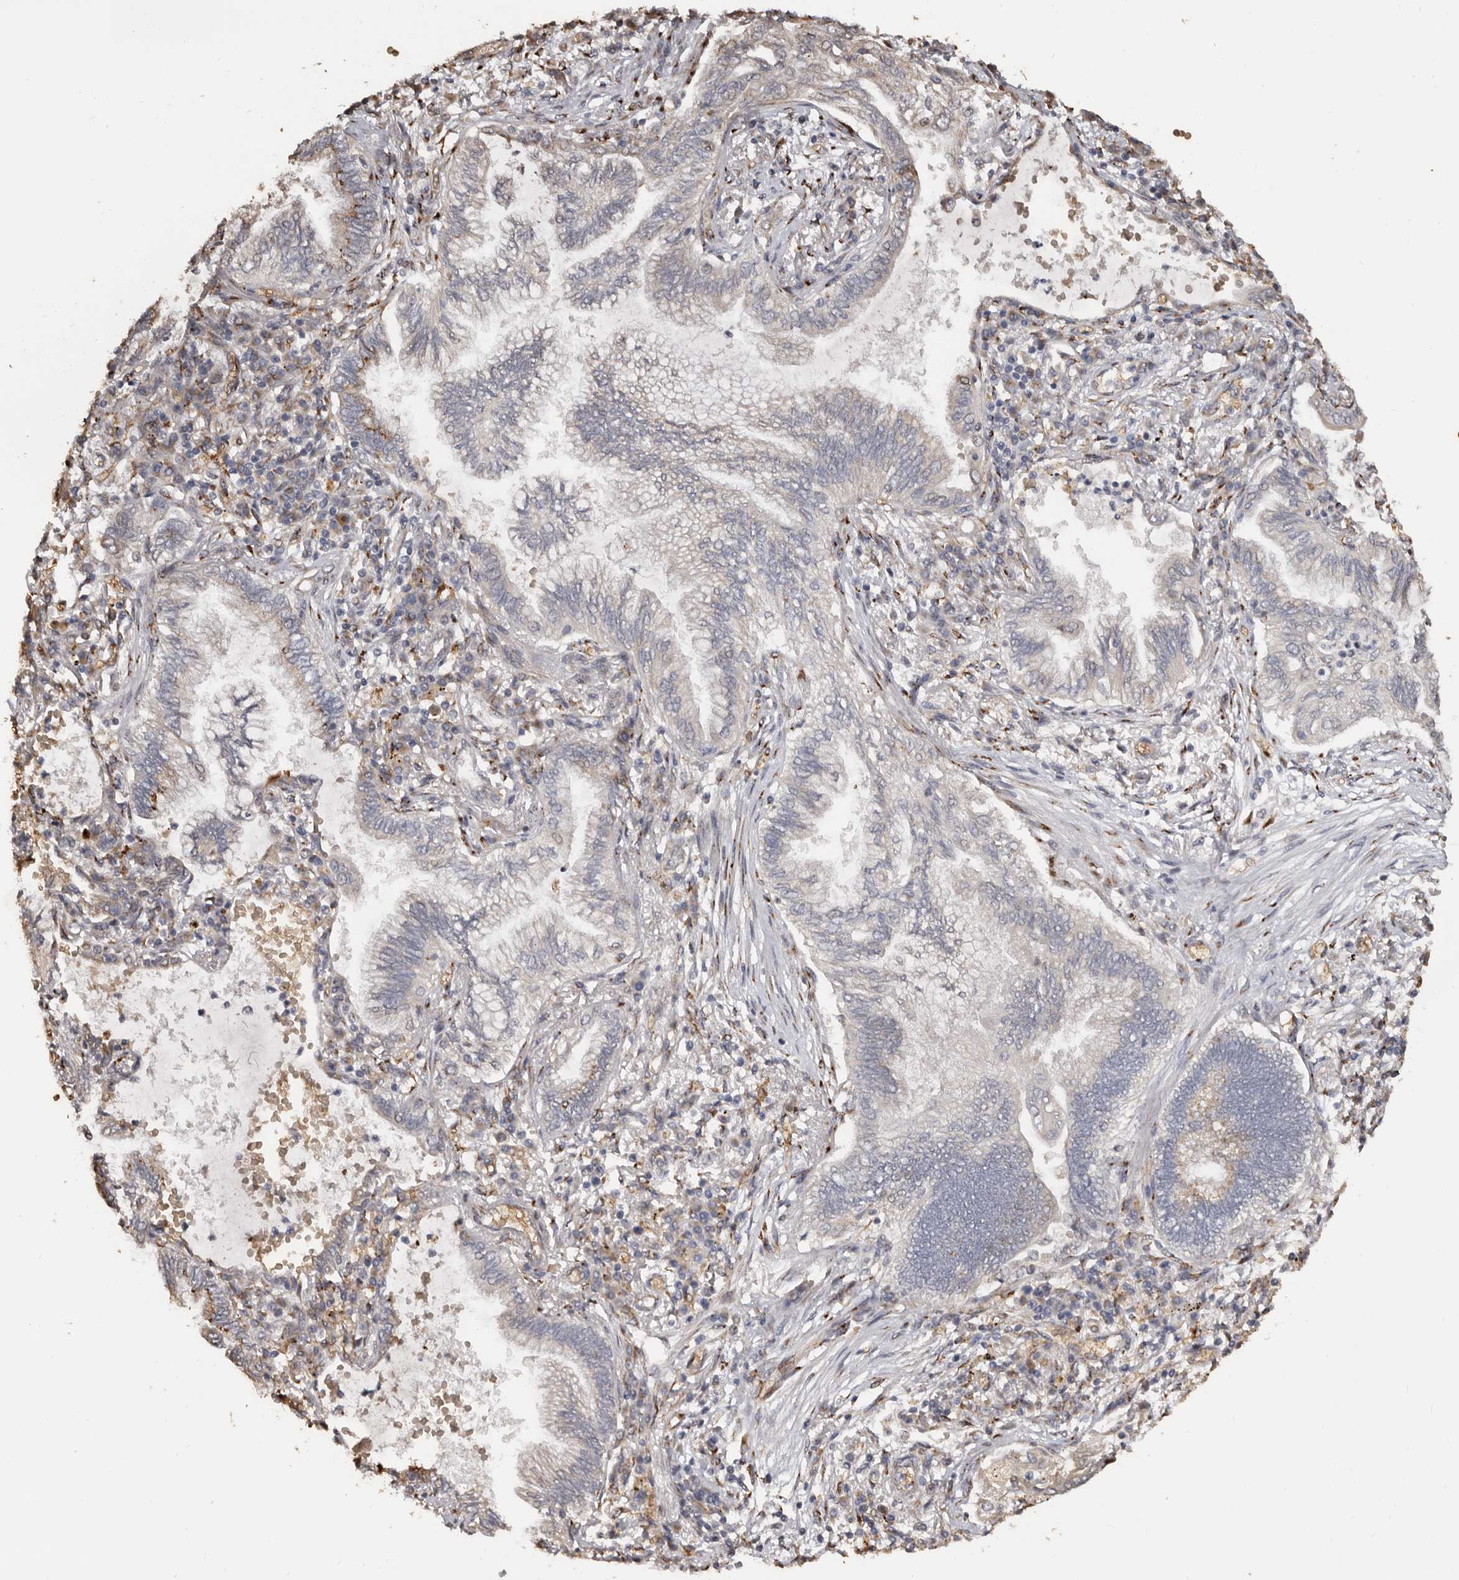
{"staining": {"intensity": "strong", "quantity": "25%-75%", "location": "cytoplasmic/membranous"}, "tissue": "bronchus", "cell_type": "Respiratory epithelial cells", "image_type": "normal", "snomed": [{"axis": "morphology", "description": "Normal tissue, NOS"}, {"axis": "morphology", "description": "Adenocarcinoma, NOS"}, {"axis": "topography", "description": "Bronchus"}, {"axis": "topography", "description": "Lung"}], "caption": "Respiratory epithelial cells reveal high levels of strong cytoplasmic/membranous expression in approximately 25%-75% of cells in normal human bronchus.", "gene": "ENTREP1", "patient": {"sex": "female", "age": 70}}